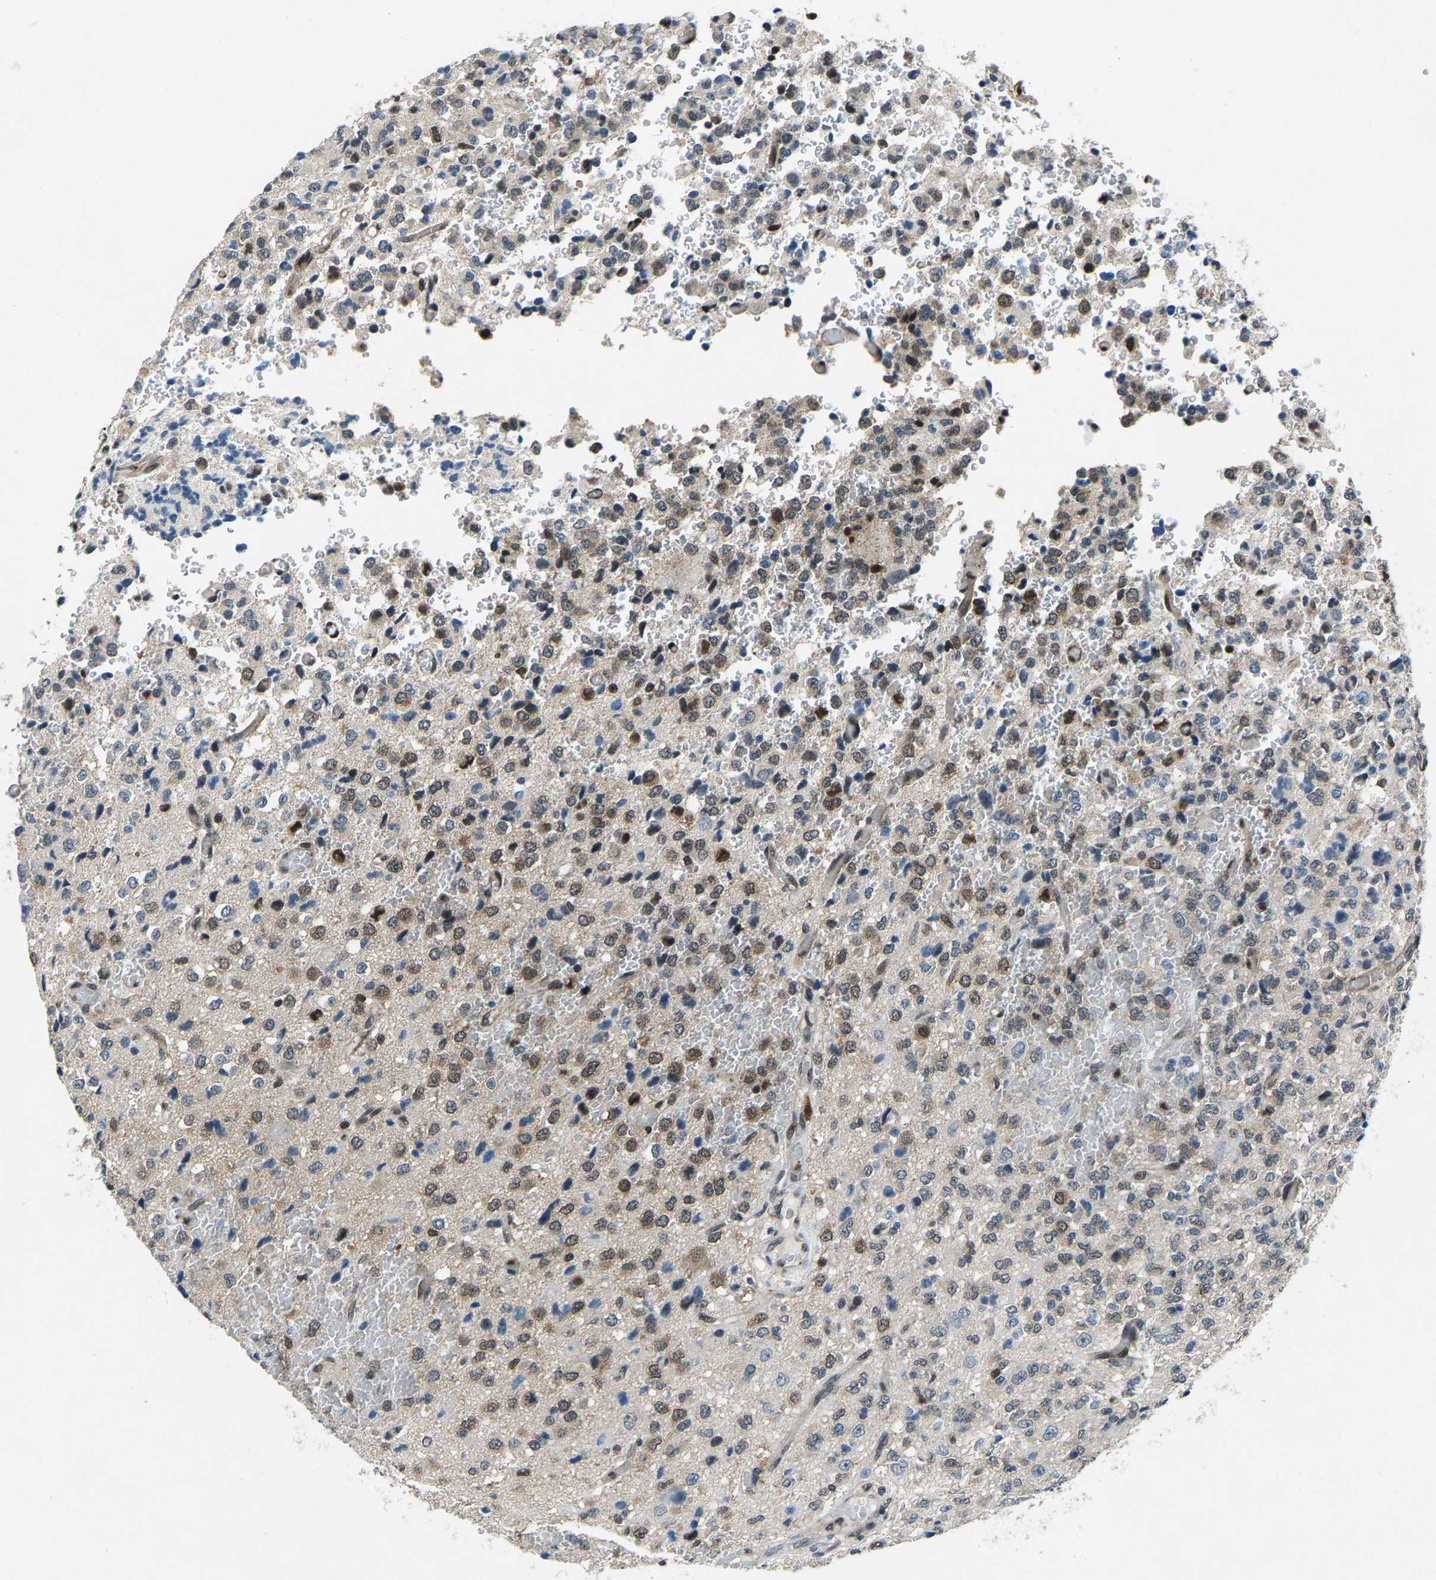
{"staining": {"intensity": "moderate", "quantity": "25%-75%", "location": "cytoplasmic/membranous,nuclear"}, "tissue": "glioma", "cell_type": "Tumor cells", "image_type": "cancer", "snomed": [{"axis": "morphology", "description": "Glioma, malignant, High grade"}, {"axis": "topography", "description": "pancreas cauda"}], "caption": "Immunohistochemistry (IHC) histopathology image of neoplastic tissue: glioma stained using IHC reveals medium levels of moderate protein expression localized specifically in the cytoplasmic/membranous and nuclear of tumor cells, appearing as a cytoplasmic/membranous and nuclear brown color.", "gene": "ATXN3", "patient": {"sex": "male", "age": 60}}